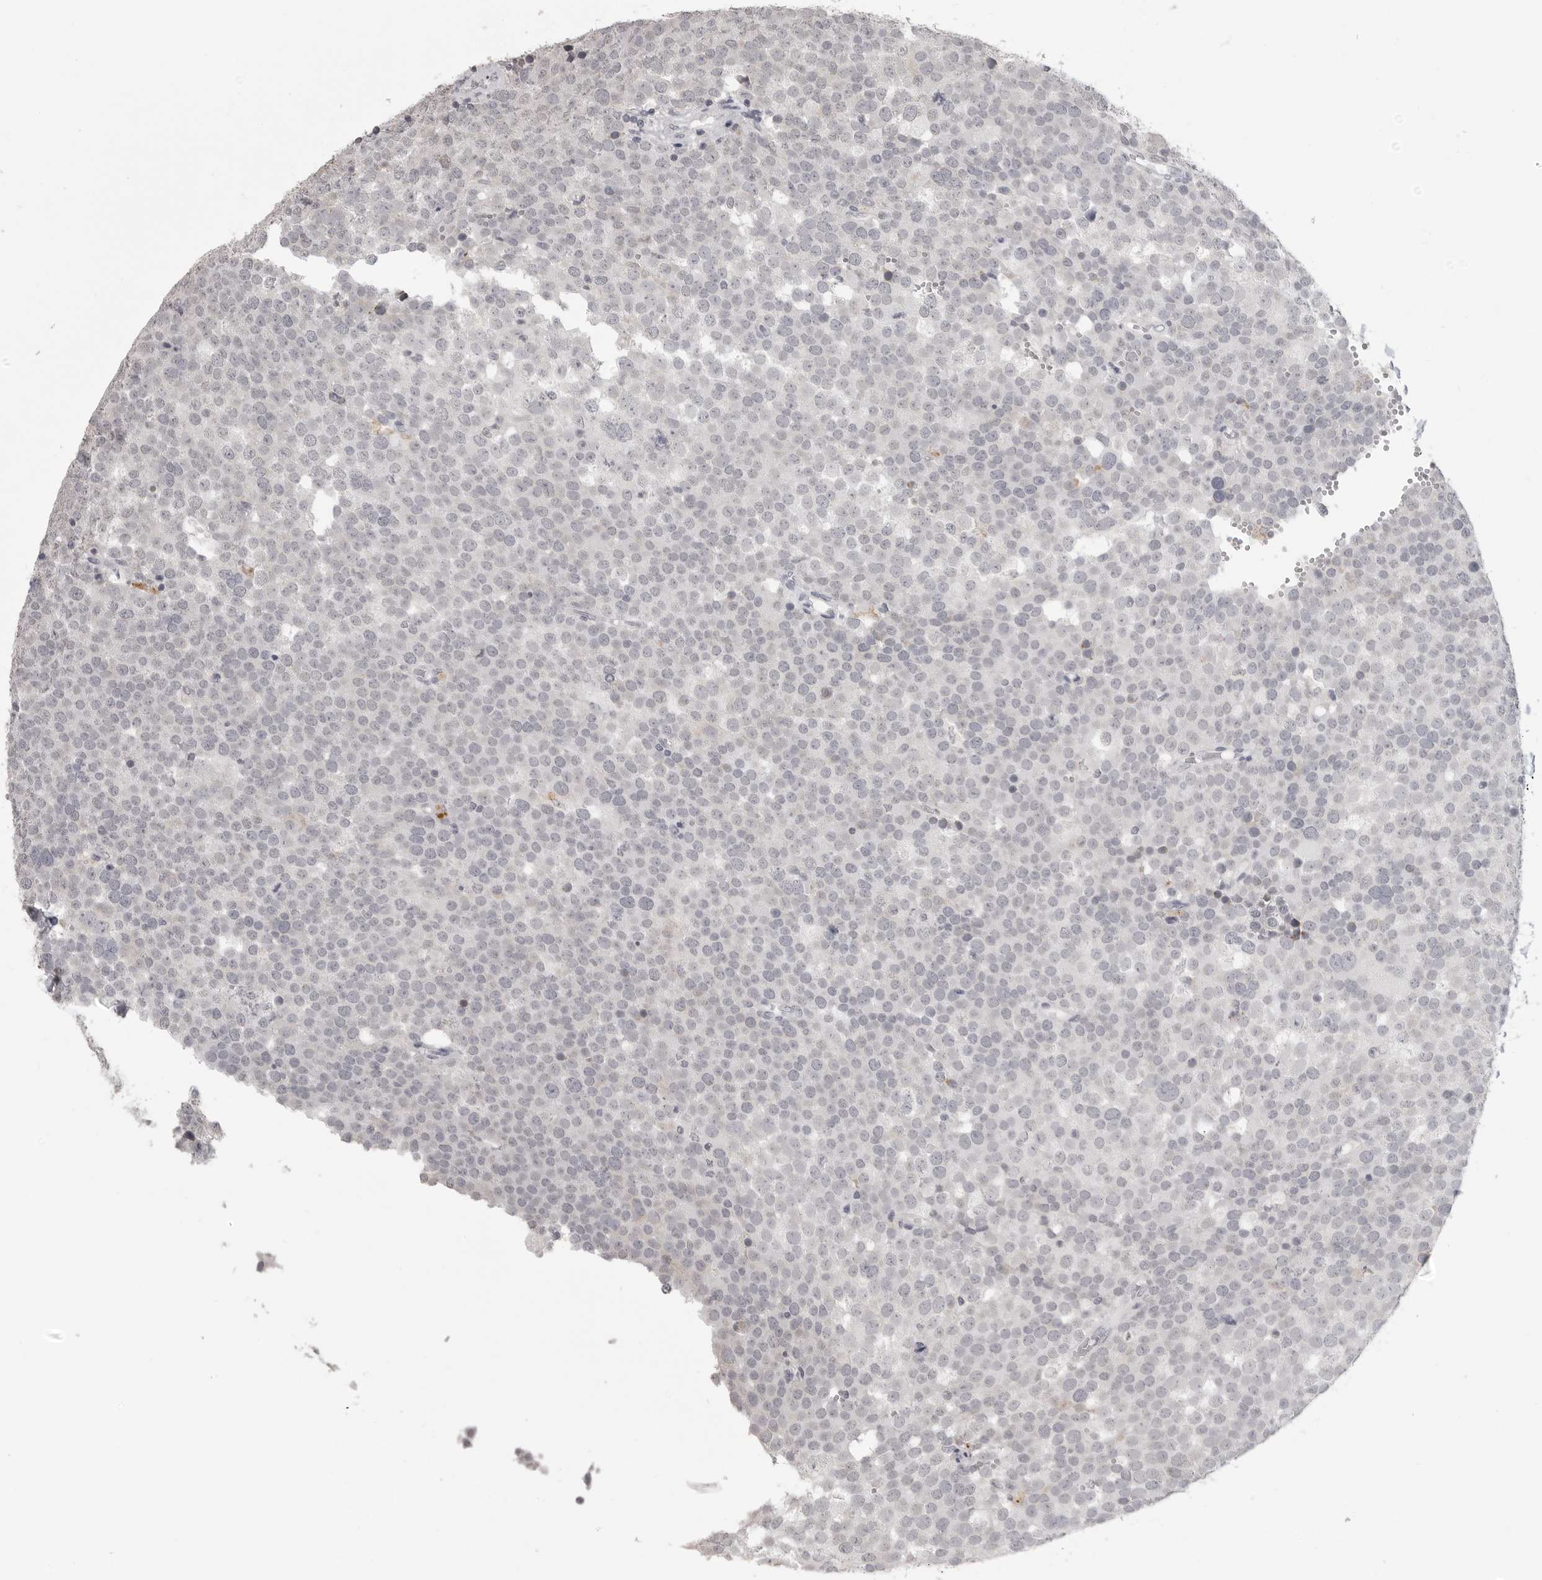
{"staining": {"intensity": "negative", "quantity": "none", "location": "none"}, "tissue": "testis cancer", "cell_type": "Tumor cells", "image_type": "cancer", "snomed": [{"axis": "morphology", "description": "Seminoma, NOS"}, {"axis": "topography", "description": "Testis"}], "caption": "High magnification brightfield microscopy of testis seminoma stained with DAB (3,3'-diaminobenzidine) (brown) and counterstained with hematoxylin (blue): tumor cells show no significant staining. (Brightfield microscopy of DAB immunohistochemistry at high magnification).", "gene": "PRSS1", "patient": {"sex": "male", "age": 71}}